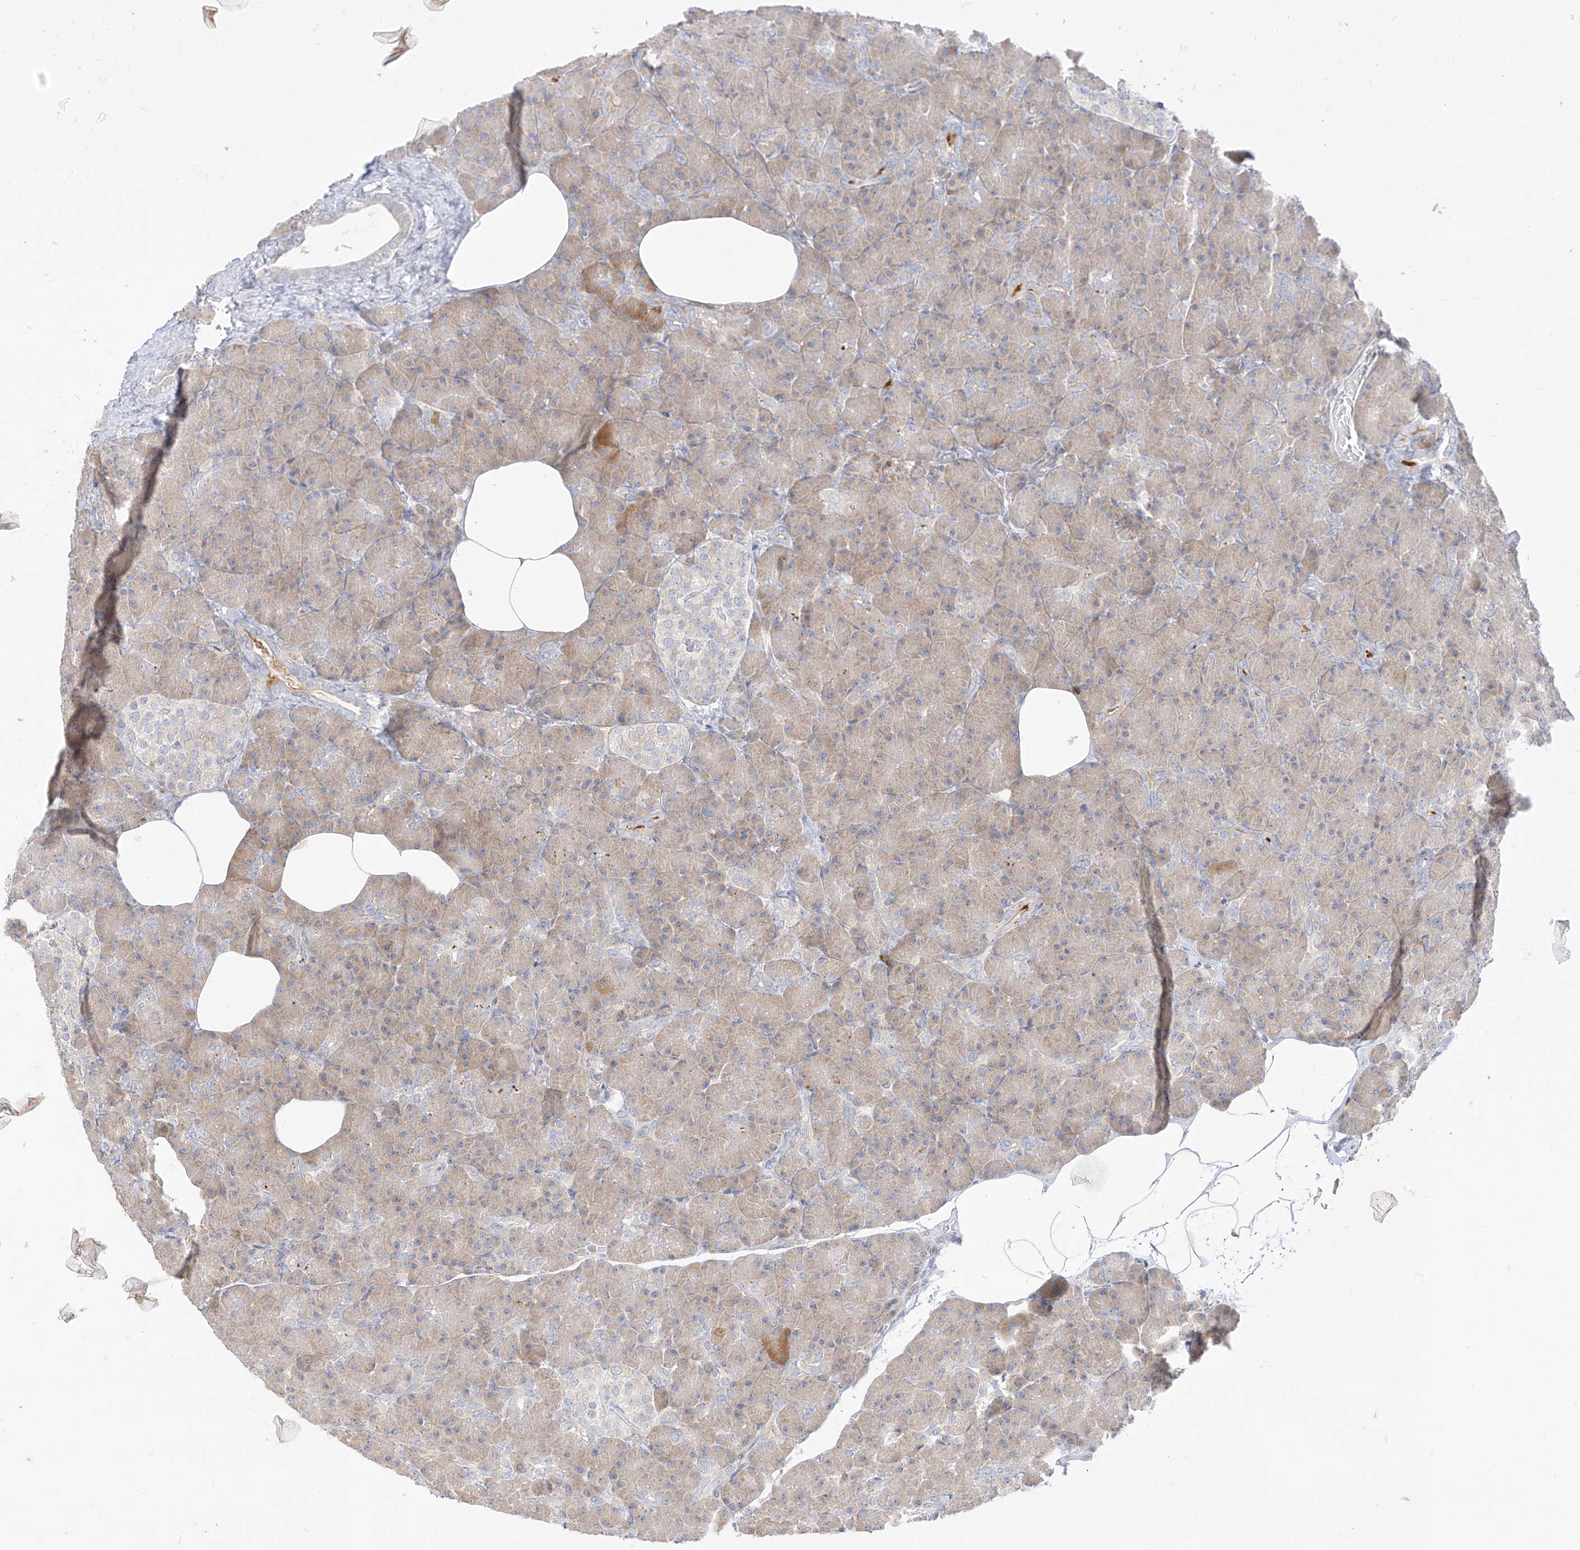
{"staining": {"intensity": "strong", "quantity": "<25%", "location": "cytoplasmic/membranous"}, "tissue": "pancreas", "cell_type": "Exocrine glandular cells", "image_type": "normal", "snomed": [{"axis": "morphology", "description": "Normal tissue, NOS"}, {"axis": "topography", "description": "Pancreas"}], "caption": "The micrograph exhibits immunohistochemical staining of normal pancreas. There is strong cytoplasmic/membranous positivity is identified in approximately <25% of exocrine glandular cells. The protein of interest is stained brown, and the nuclei are stained in blue (DAB (3,3'-diaminobenzidine) IHC with brightfield microscopy, high magnification).", "gene": "SYTL3", "patient": {"sex": "female", "age": 43}}